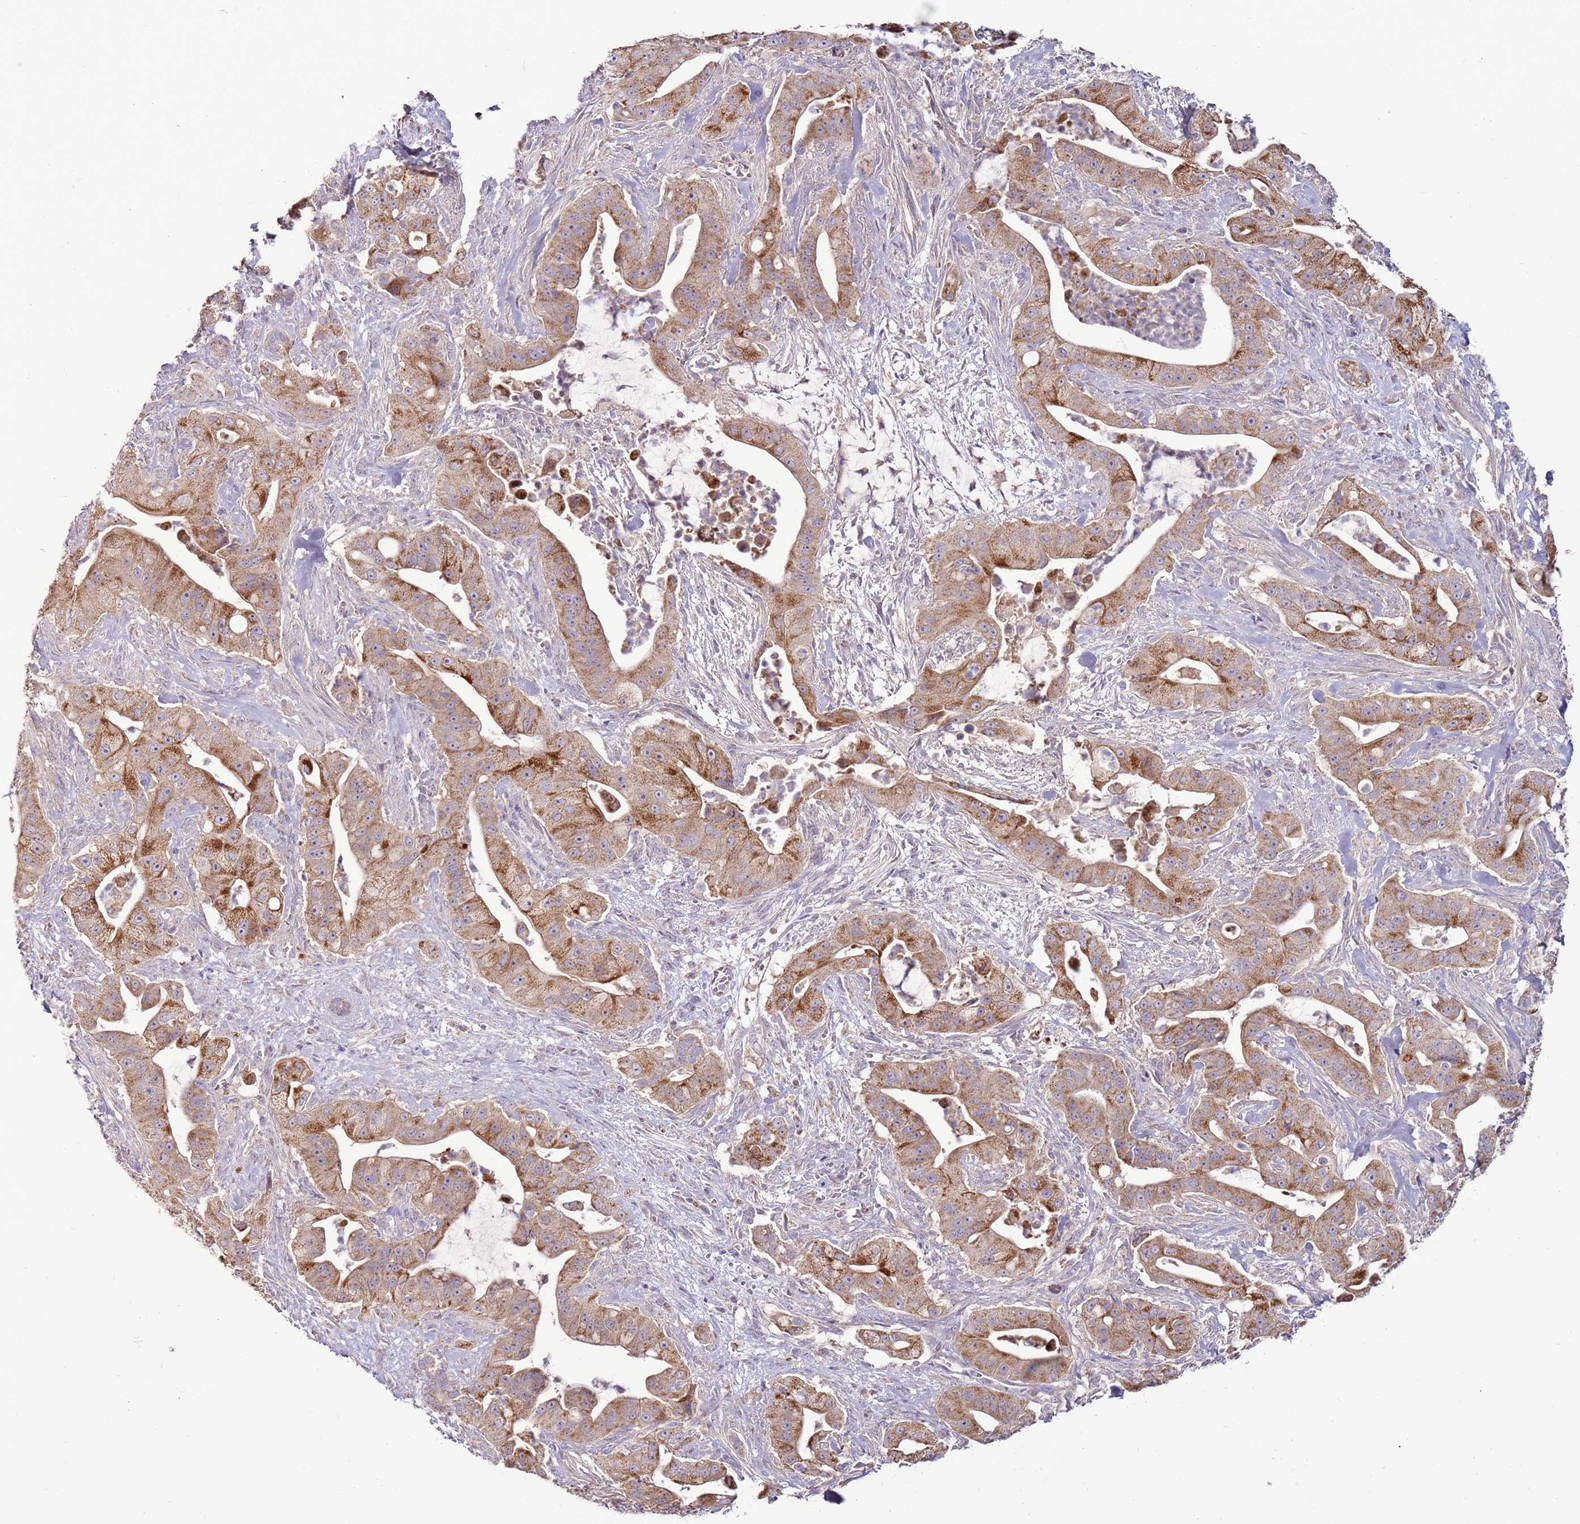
{"staining": {"intensity": "moderate", "quantity": ">75%", "location": "cytoplasmic/membranous"}, "tissue": "pancreatic cancer", "cell_type": "Tumor cells", "image_type": "cancer", "snomed": [{"axis": "morphology", "description": "Adenocarcinoma, NOS"}, {"axis": "topography", "description": "Pancreas"}], "caption": "Brown immunohistochemical staining in human pancreatic cancer (adenocarcinoma) exhibits moderate cytoplasmic/membranous staining in approximately >75% of tumor cells. The protein is stained brown, and the nuclei are stained in blue (DAB (3,3'-diaminobenzidine) IHC with brightfield microscopy, high magnification).", "gene": "TRAPPC4", "patient": {"sex": "male", "age": 57}}